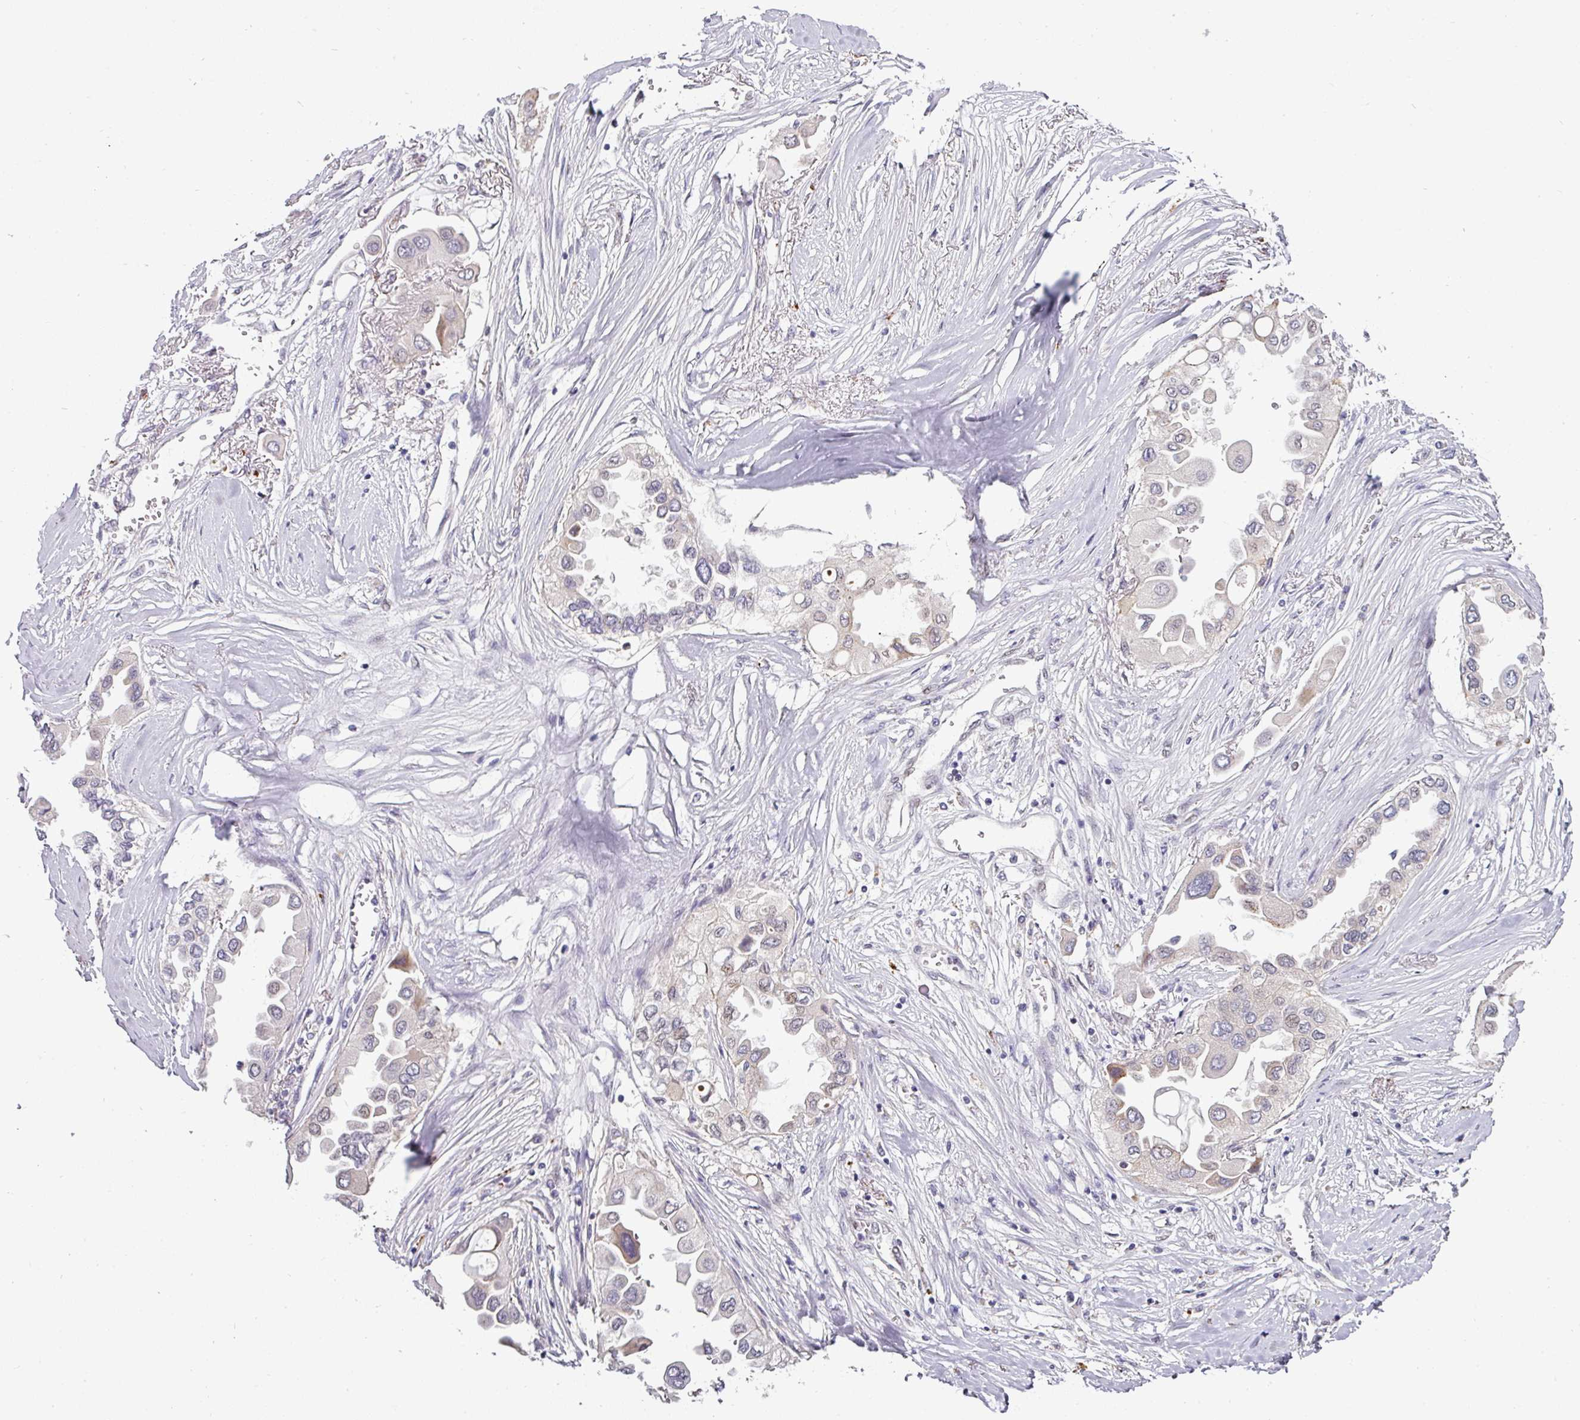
{"staining": {"intensity": "negative", "quantity": "none", "location": "none"}, "tissue": "lung cancer", "cell_type": "Tumor cells", "image_type": "cancer", "snomed": [{"axis": "morphology", "description": "Adenocarcinoma, NOS"}, {"axis": "topography", "description": "Lung"}], "caption": "IHC image of human lung adenocarcinoma stained for a protein (brown), which demonstrates no expression in tumor cells.", "gene": "SWSAP1", "patient": {"sex": "female", "age": 76}}